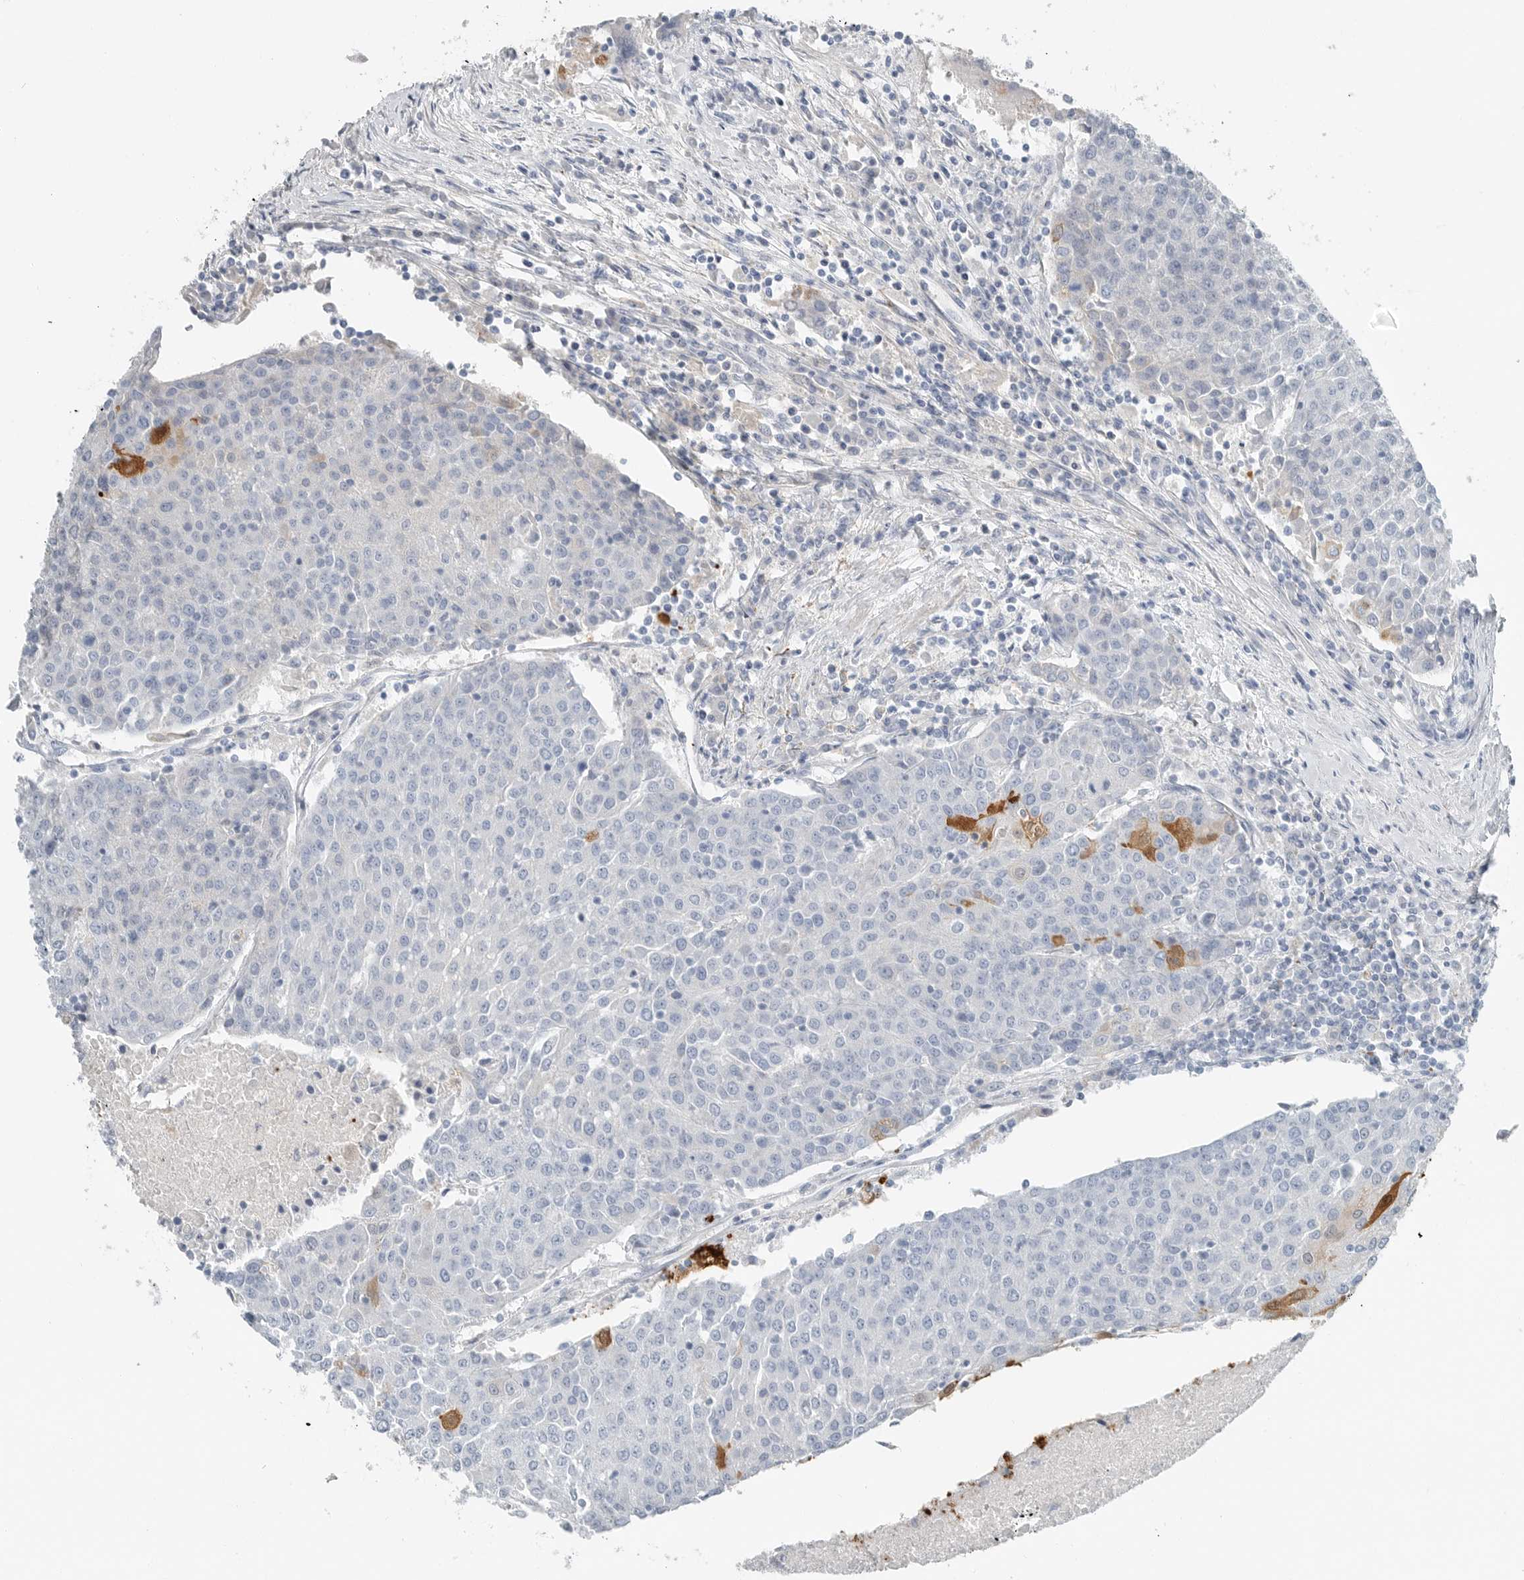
{"staining": {"intensity": "negative", "quantity": "none", "location": "none"}, "tissue": "urothelial cancer", "cell_type": "Tumor cells", "image_type": "cancer", "snomed": [{"axis": "morphology", "description": "Urothelial carcinoma, High grade"}, {"axis": "topography", "description": "Urinary bladder"}], "caption": "High power microscopy micrograph of an immunohistochemistry micrograph of urothelial cancer, revealing no significant expression in tumor cells.", "gene": "SERPINB7", "patient": {"sex": "female", "age": 85}}